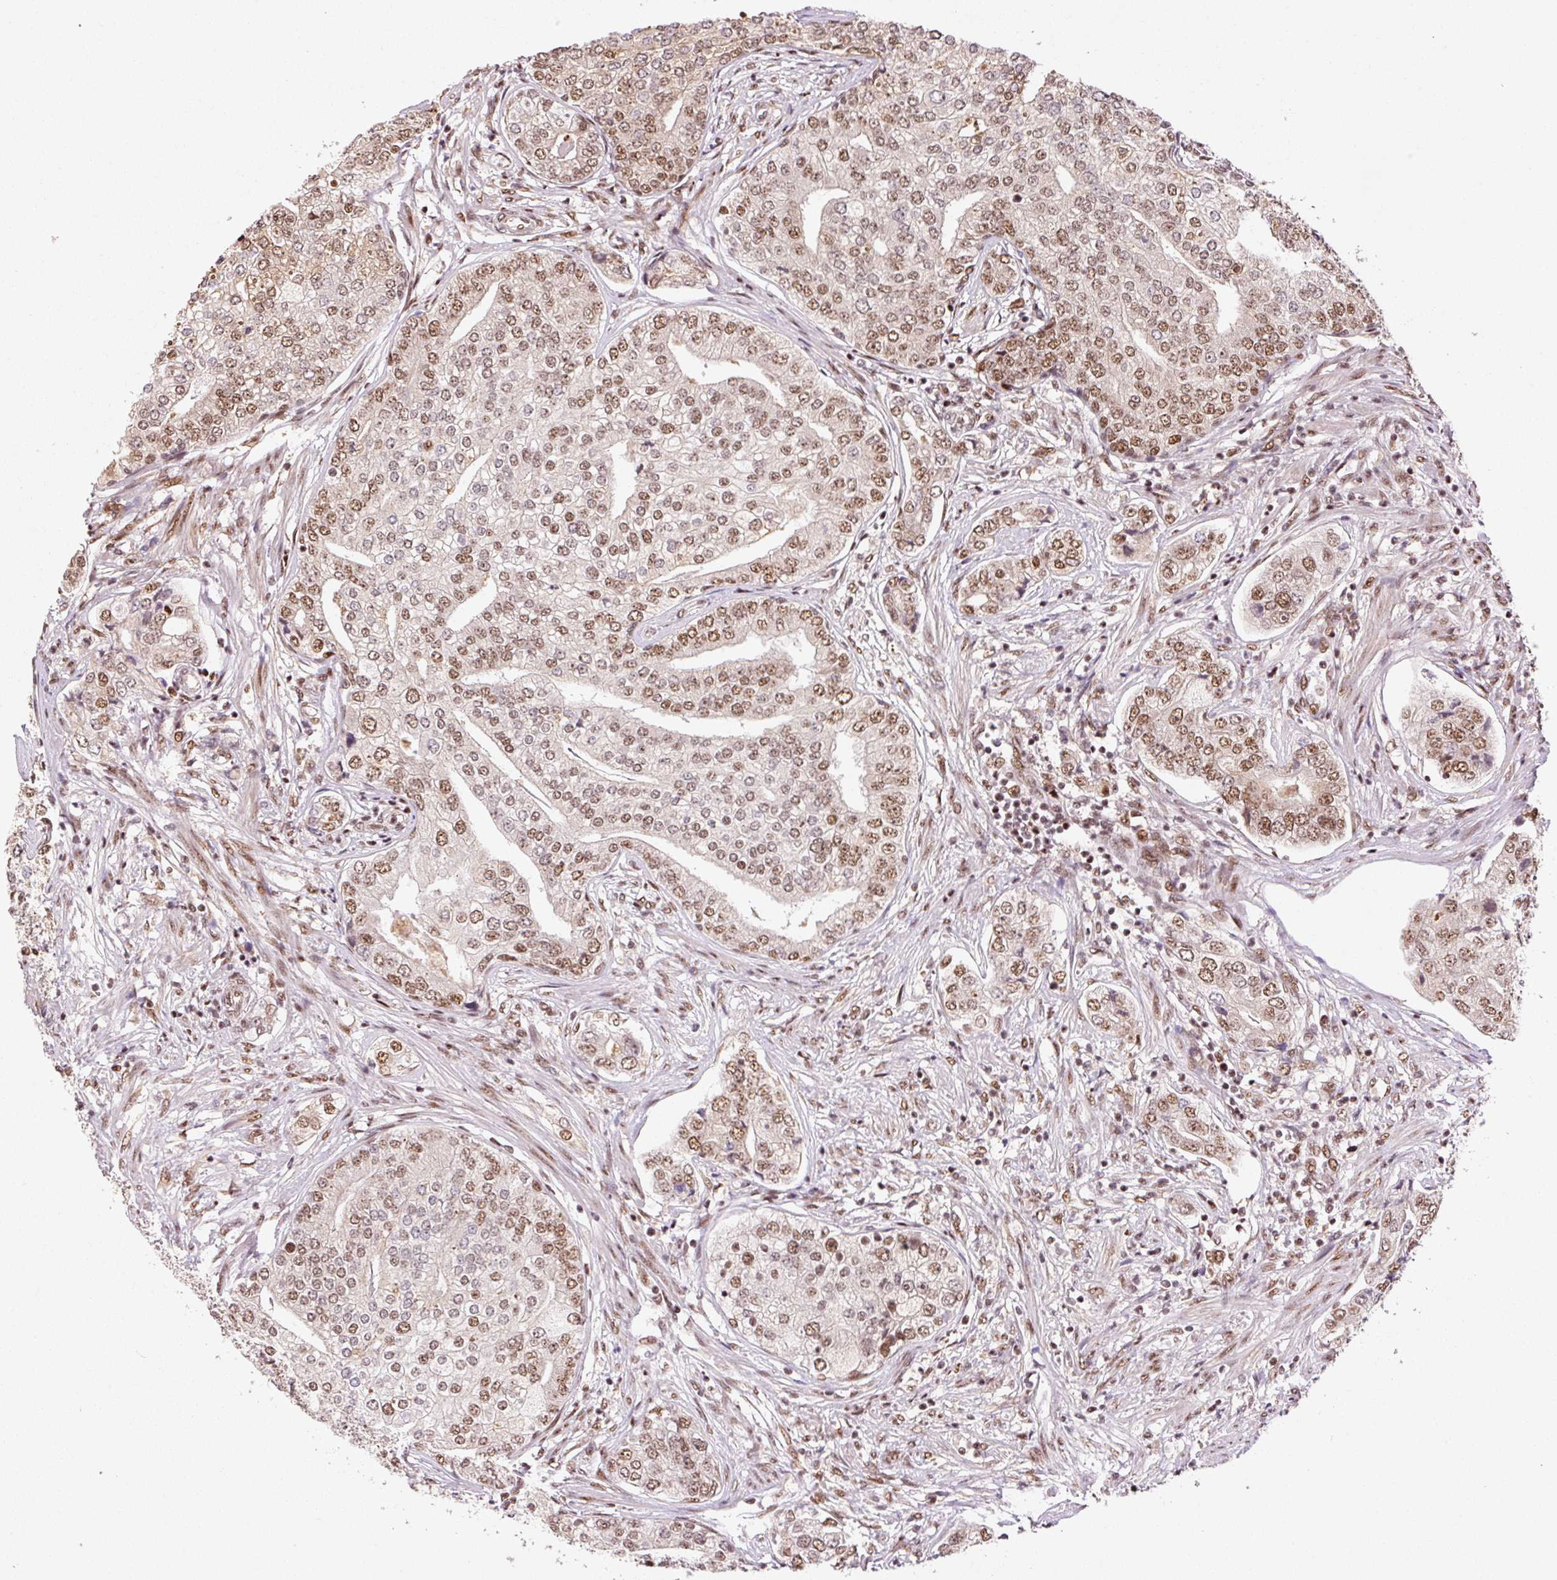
{"staining": {"intensity": "moderate", "quantity": ">75%", "location": "nuclear"}, "tissue": "prostate cancer", "cell_type": "Tumor cells", "image_type": "cancer", "snomed": [{"axis": "morphology", "description": "Adenocarcinoma, High grade"}, {"axis": "topography", "description": "Prostate"}], "caption": "High-magnification brightfield microscopy of prostate cancer (high-grade adenocarcinoma) stained with DAB (brown) and counterstained with hematoxylin (blue). tumor cells exhibit moderate nuclear positivity is identified in approximately>75% of cells. Nuclei are stained in blue.", "gene": "INTS8", "patient": {"sex": "male", "age": 60}}